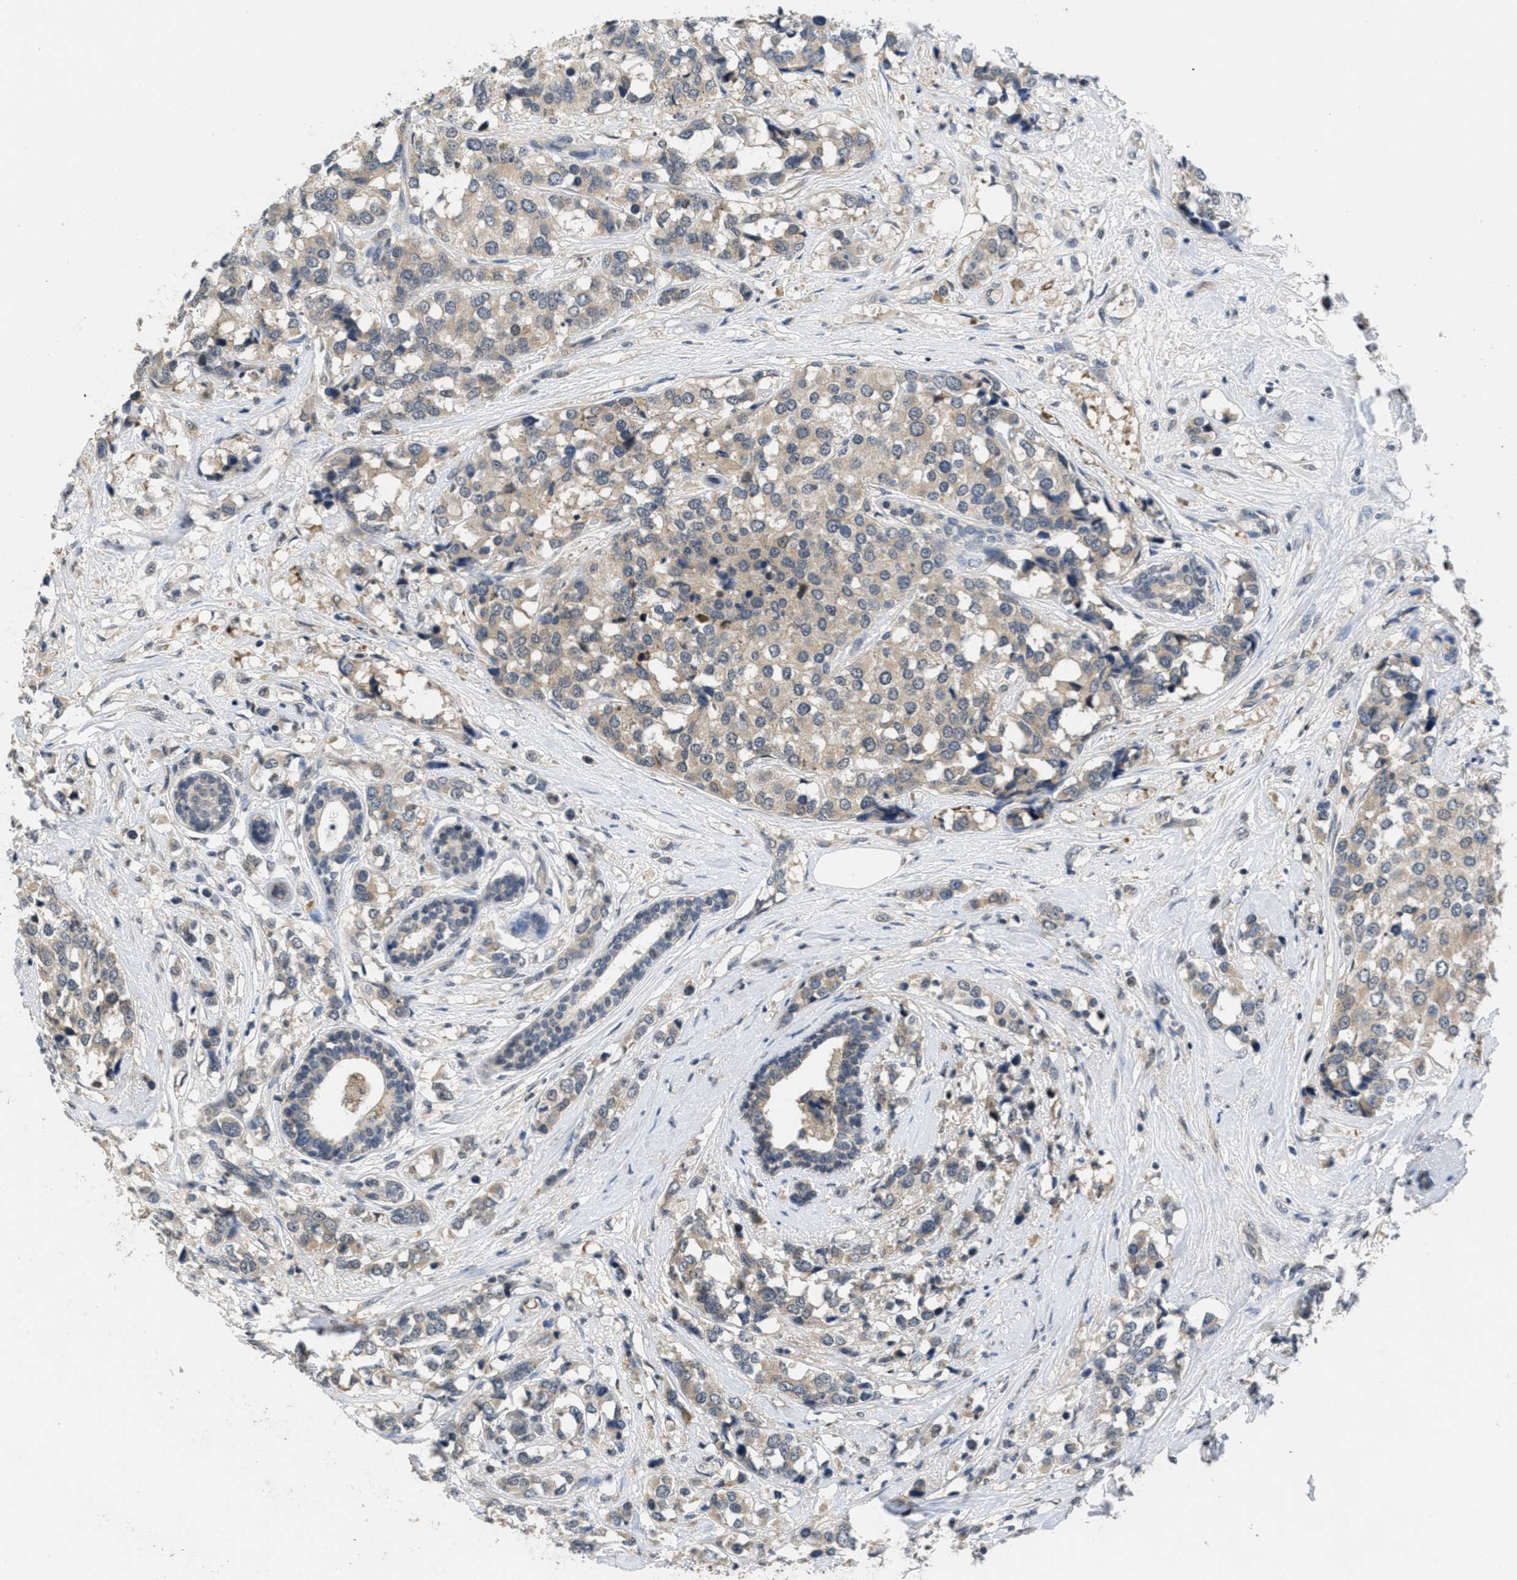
{"staining": {"intensity": "weak", "quantity": ">75%", "location": "cytoplasmic/membranous"}, "tissue": "breast cancer", "cell_type": "Tumor cells", "image_type": "cancer", "snomed": [{"axis": "morphology", "description": "Lobular carcinoma"}, {"axis": "topography", "description": "Breast"}], "caption": "Breast cancer (lobular carcinoma) tissue displays weak cytoplasmic/membranous positivity in approximately >75% of tumor cells Using DAB (brown) and hematoxylin (blue) stains, captured at high magnification using brightfield microscopy.", "gene": "ANGPT1", "patient": {"sex": "female", "age": 59}}